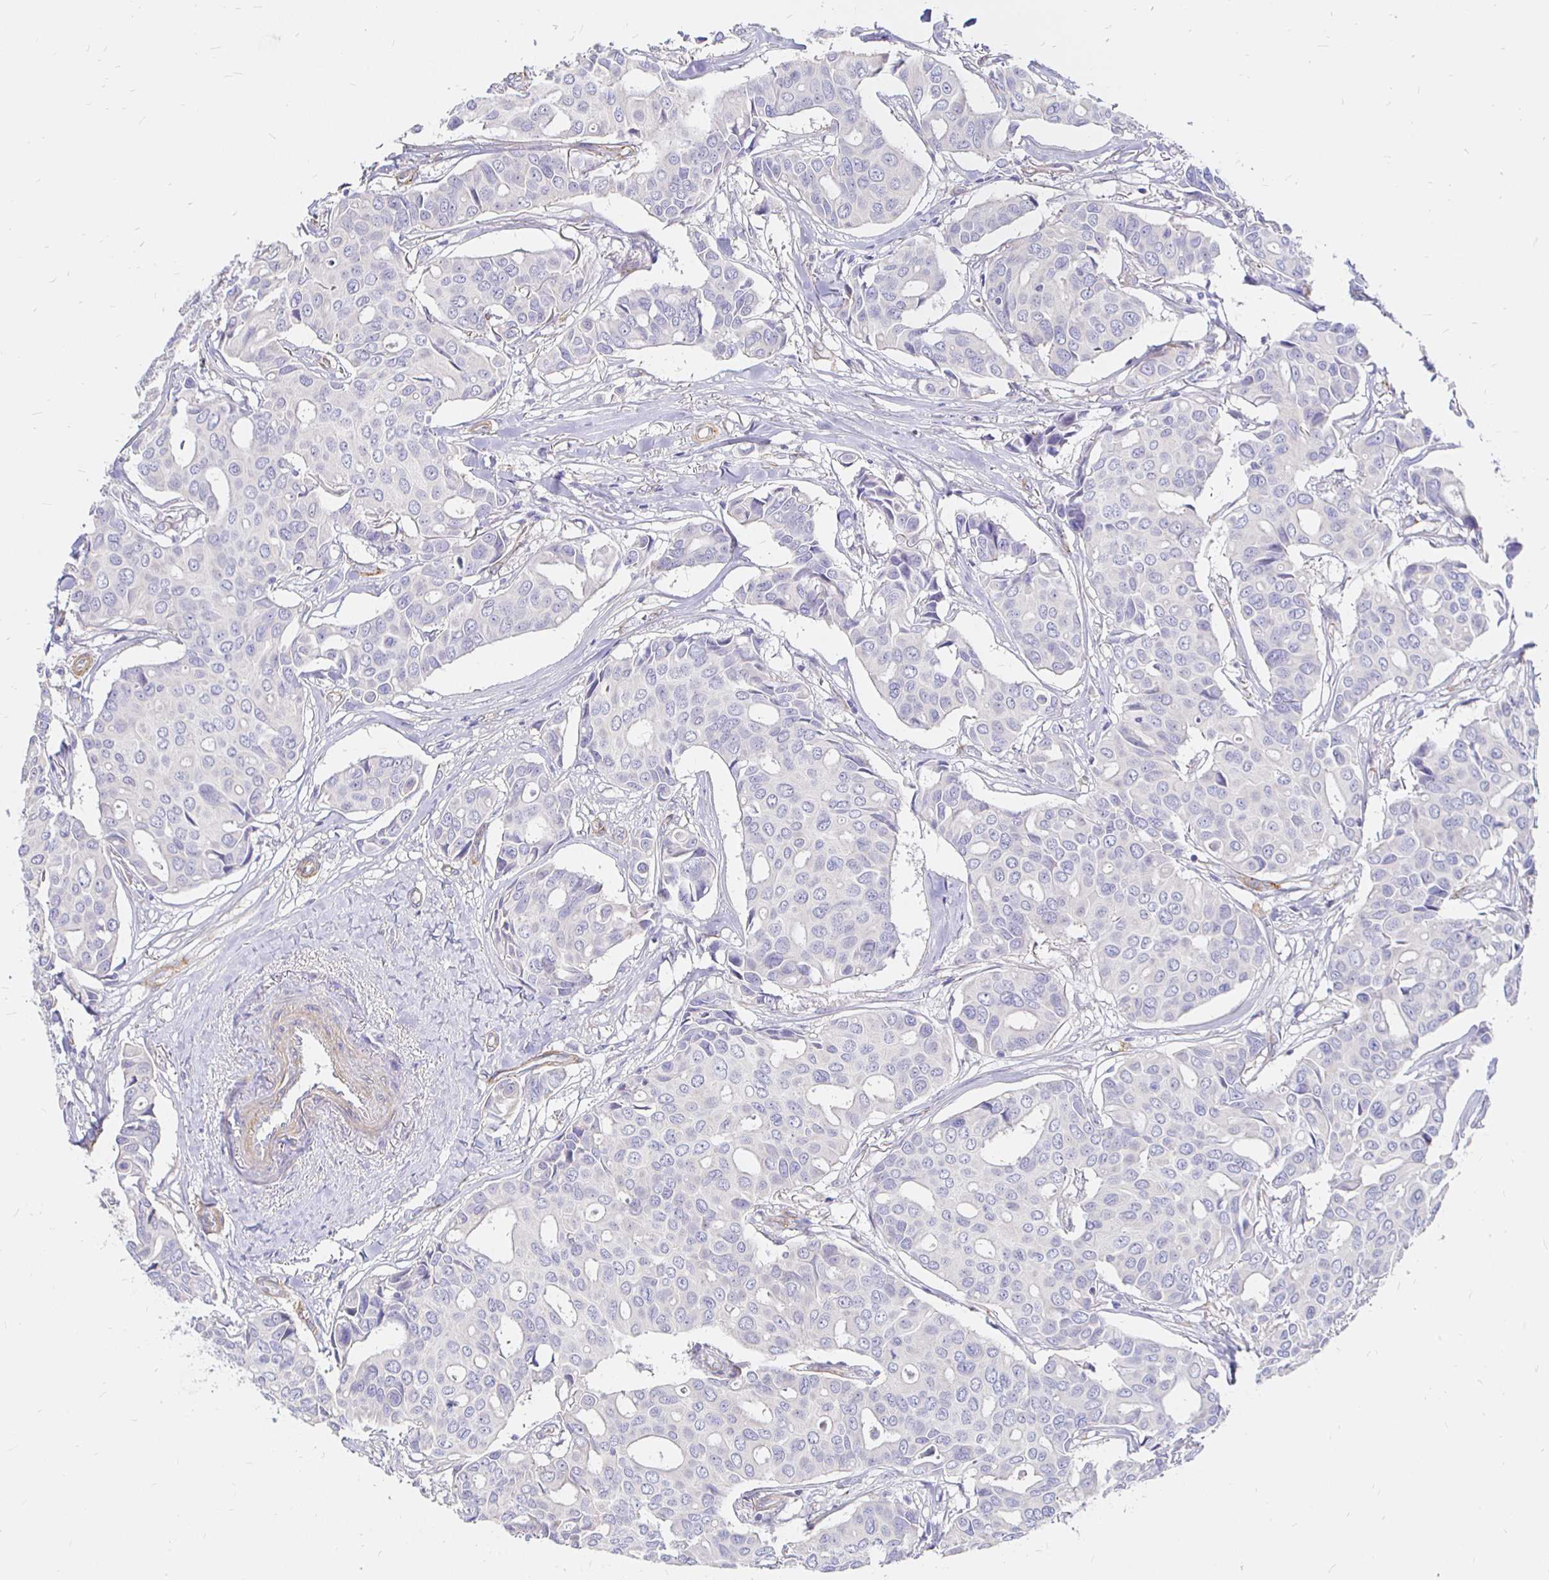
{"staining": {"intensity": "negative", "quantity": "none", "location": "none"}, "tissue": "breast cancer", "cell_type": "Tumor cells", "image_type": "cancer", "snomed": [{"axis": "morphology", "description": "Duct carcinoma"}, {"axis": "topography", "description": "Breast"}], "caption": "Breast cancer (infiltrating ductal carcinoma) was stained to show a protein in brown. There is no significant expression in tumor cells.", "gene": "PALM2AKAP2", "patient": {"sex": "female", "age": 54}}